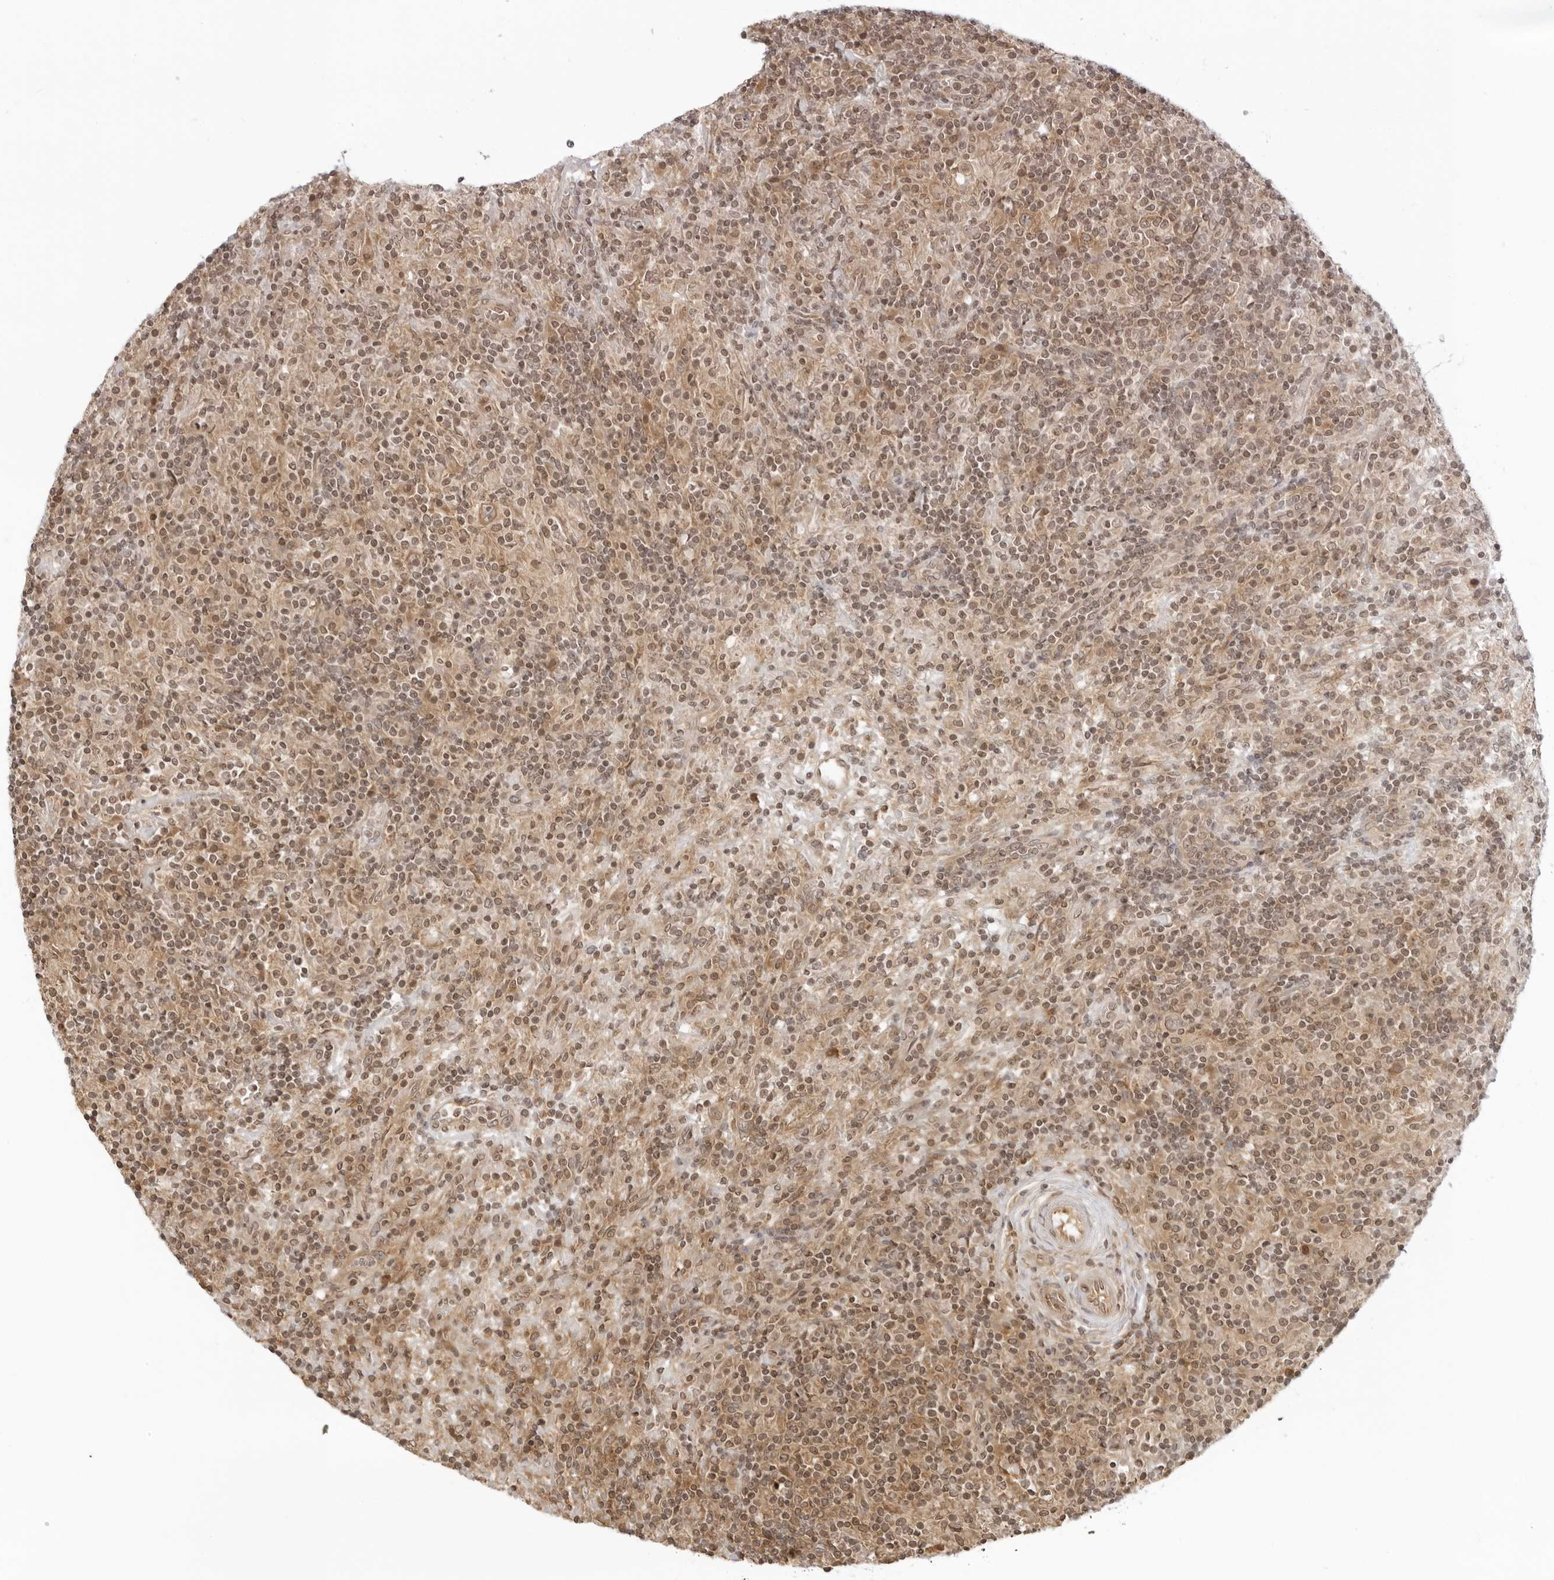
{"staining": {"intensity": "weak", "quantity": ">75%", "location": "cytoplasmic/membranous"}, "tissue": "lymphoma", "cell_type": "Tumor cells", "image_type": "cancer", "snomed": [{"axis": "morphology", "description": "Hodgkin's disease, NOS"}, {"axis": "topography", "description": "Lymph node"}], "caption": "The micrograph reveals a brown stain indicating the presence of a protein in the cytoplasmic/membranous of tumor cells in Hodgkin's disease.", "gene": "PRRC2C", "patient": {"sex": "male", "age": 70}}